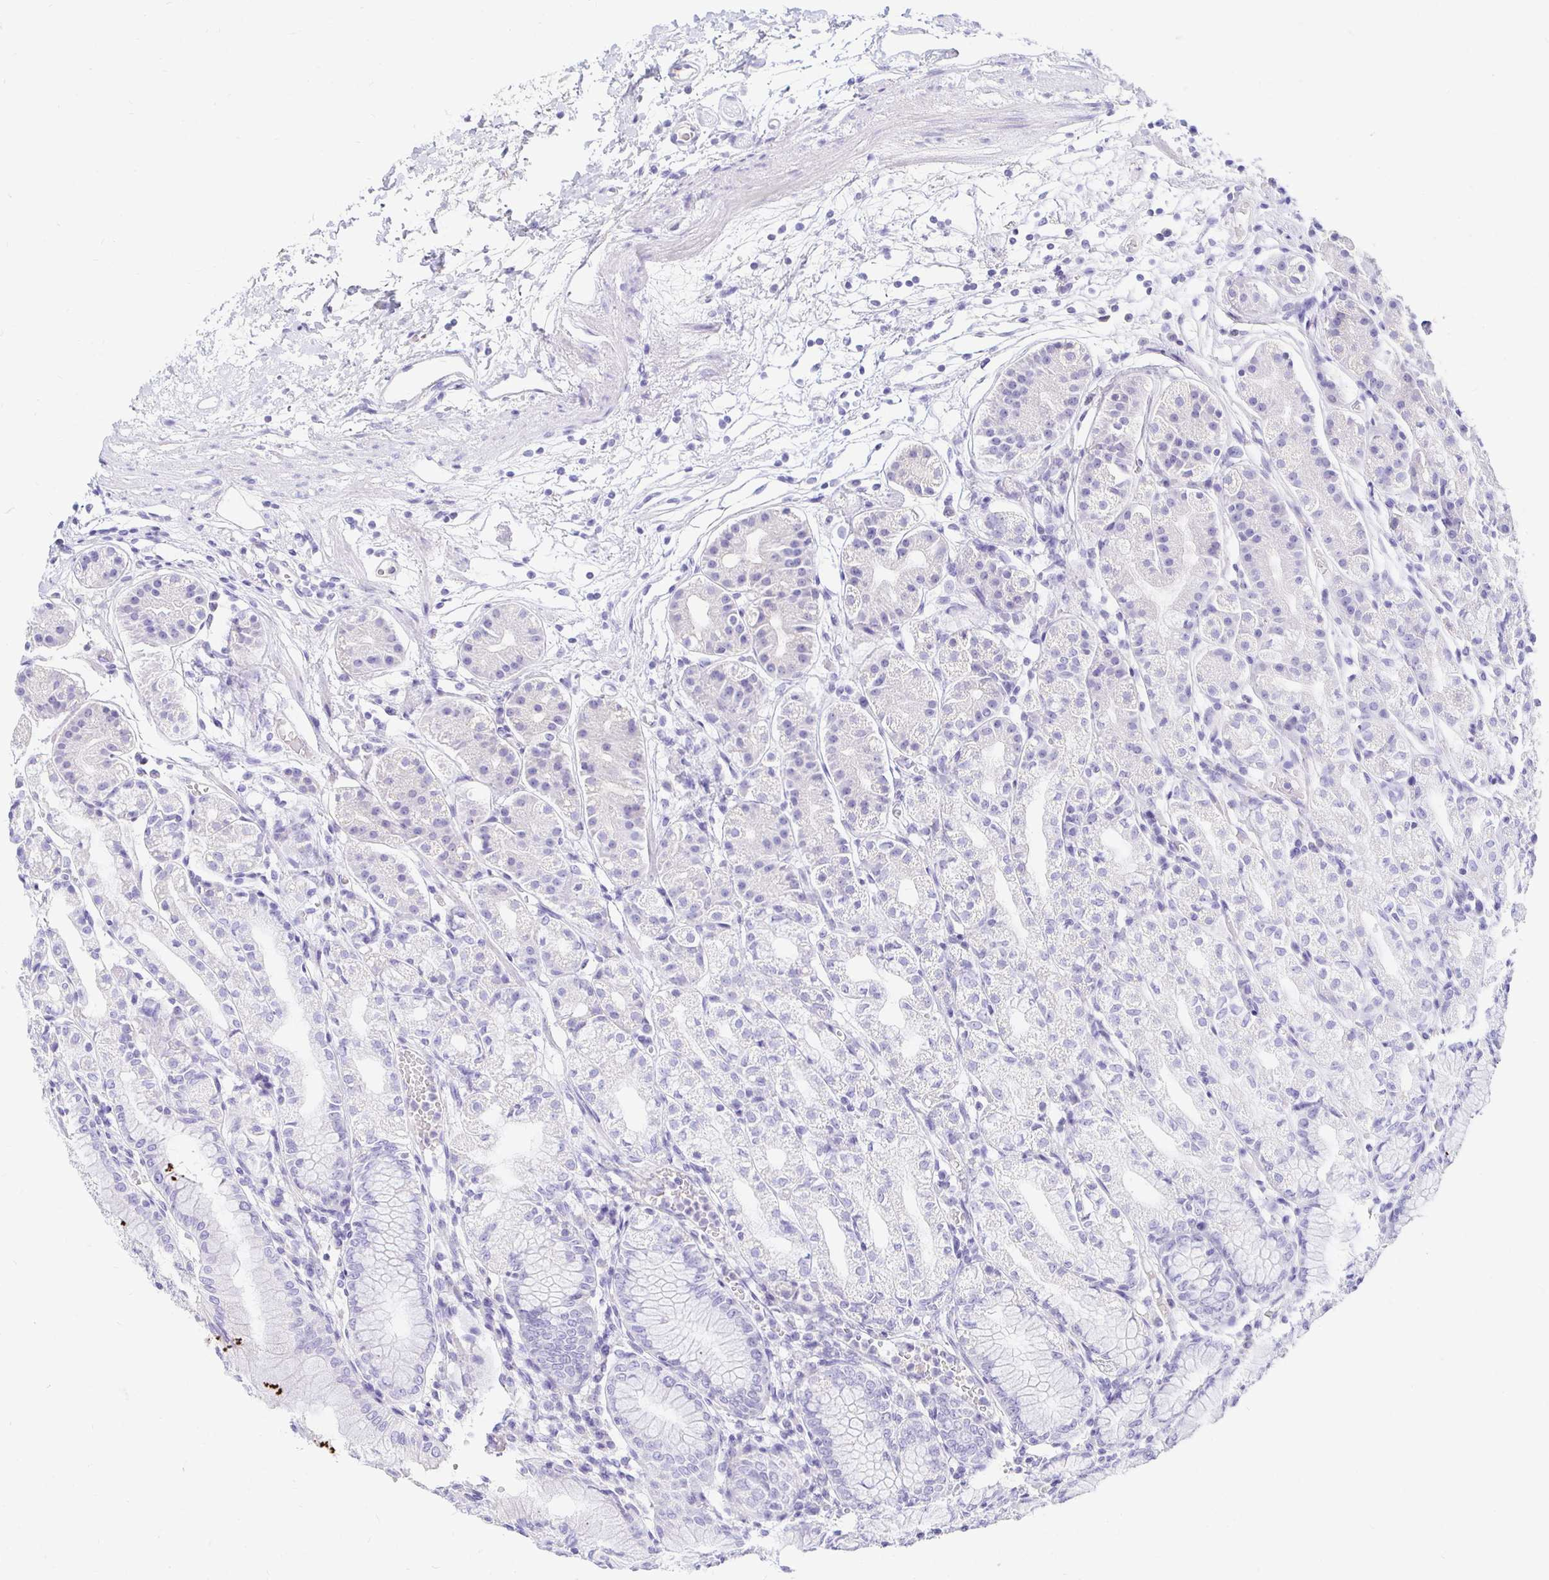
{"staining": {"intensity": "negative", "quantity": "none", "location": "none"}, "tissue": "stomach", "cell_type": "Glandular cells", "image_type": "normal", "snomed": [{"axis": "morphology", "description": "Normal tissue, NOS"}, {"axis": "topography", "description": "Stomach"}], "caption": "Histopathology image shows no protein staining in glandular cells of unremarkable stomach. (Stains: DAB (3,3'-diaminobenzidine) immunohistochemistry with hematoxylin counter stain, Microscopy: brightfield microscopy at high magnification).", "gene": "NR2E1", "patient": {"sex": "female", "age": 57}}